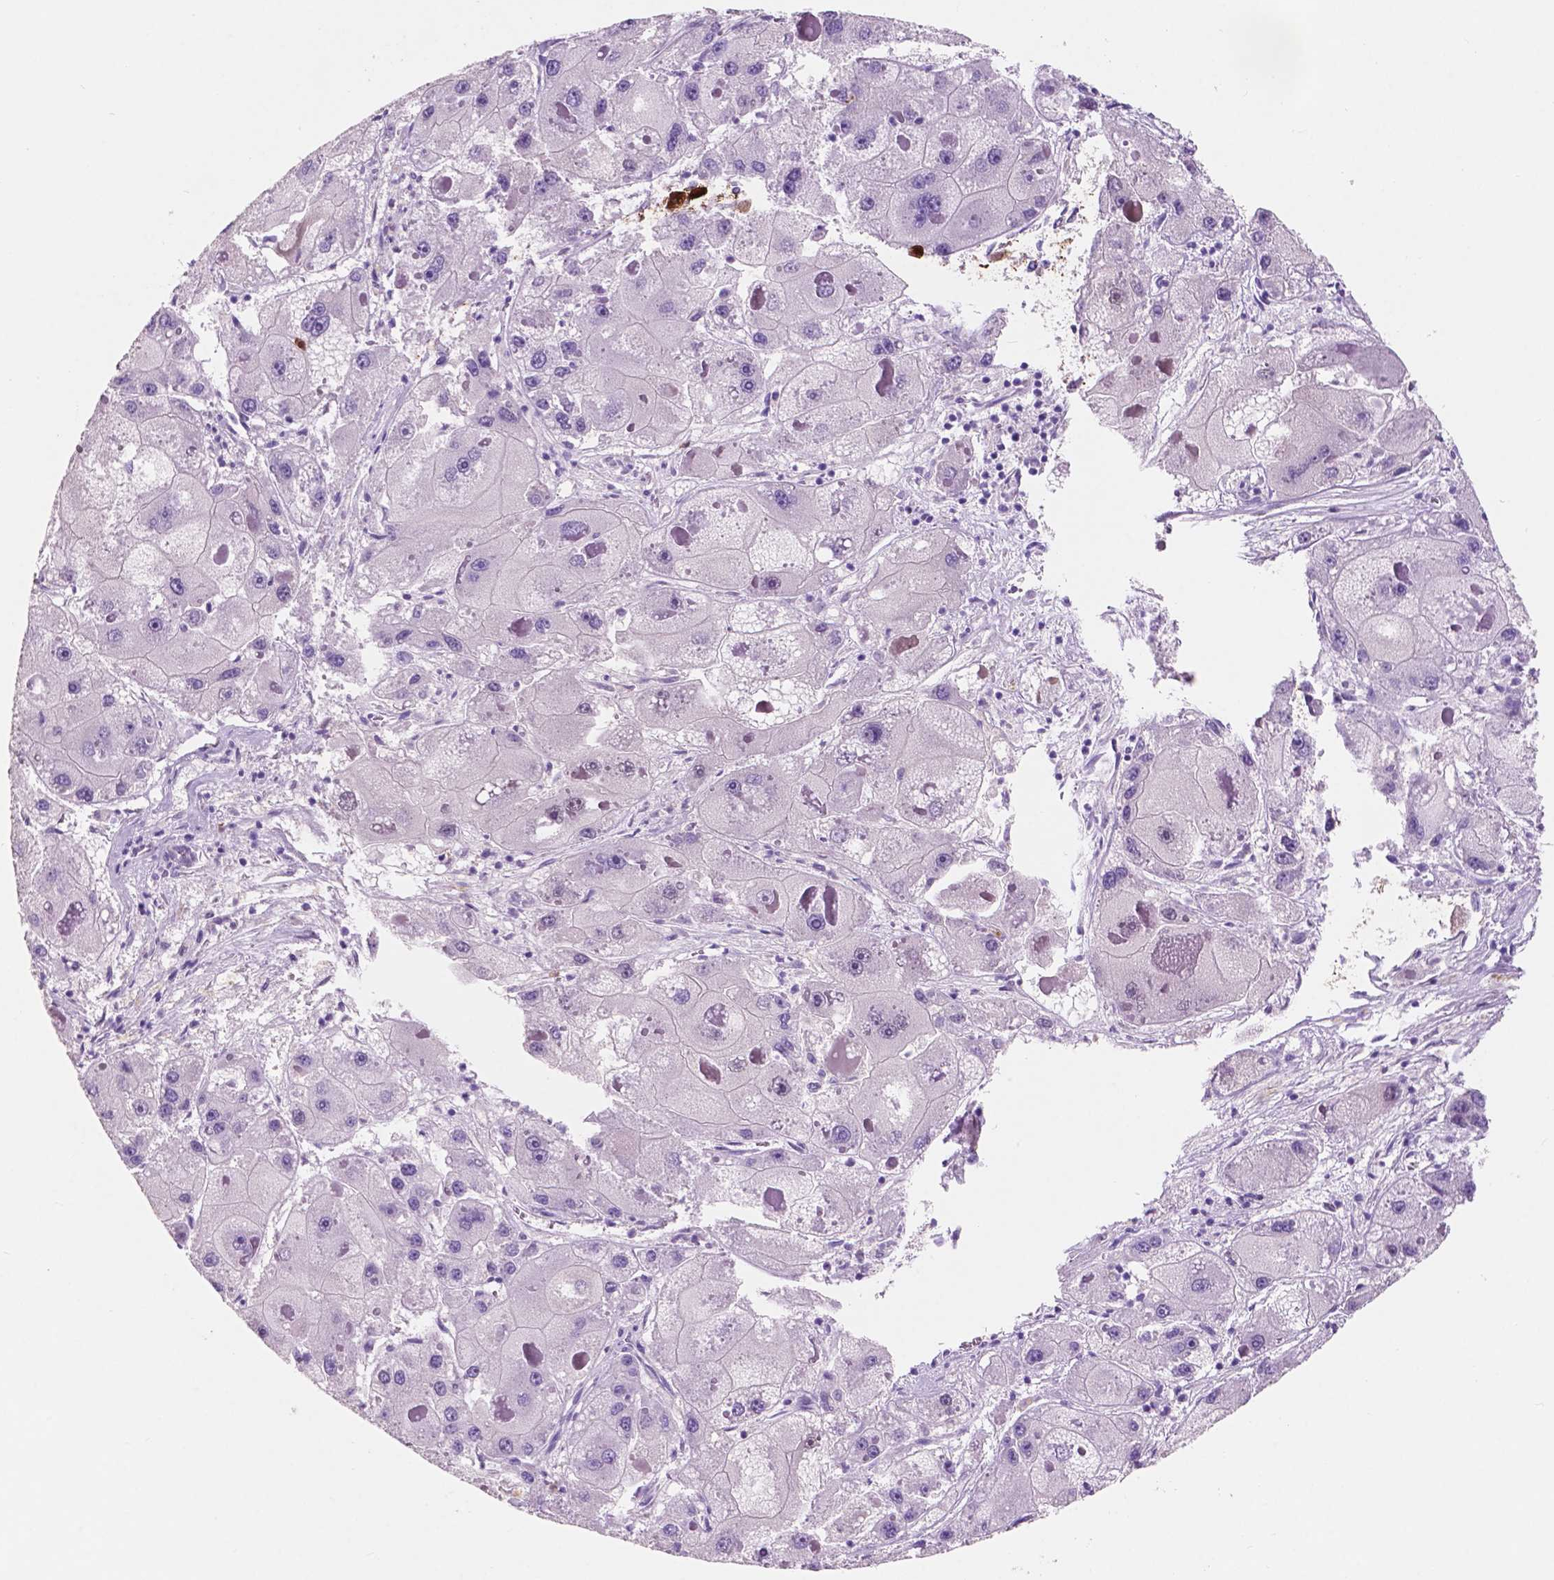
{"staining": {"intensity": "negative", "quantity": "none", "location": "none"}, "tissue": "liver cancer", "cell_type": "Tumor cells", "image_type": "cancer", "snomed": [{"axis": "morphology", "description": "Carcinoma, Hepatocellular, NOS"}, {"axis": "topography", "description": "Liver"}], "caption": "Immunohistochemistry image of neoplastic tissue: human liver cancer (hepatocellular carcinoma) stained with DAB reveals no significant protein staining in tumor cells.", "gene": "CUZD1", "patient": {"sex": "female", "age": 73}}